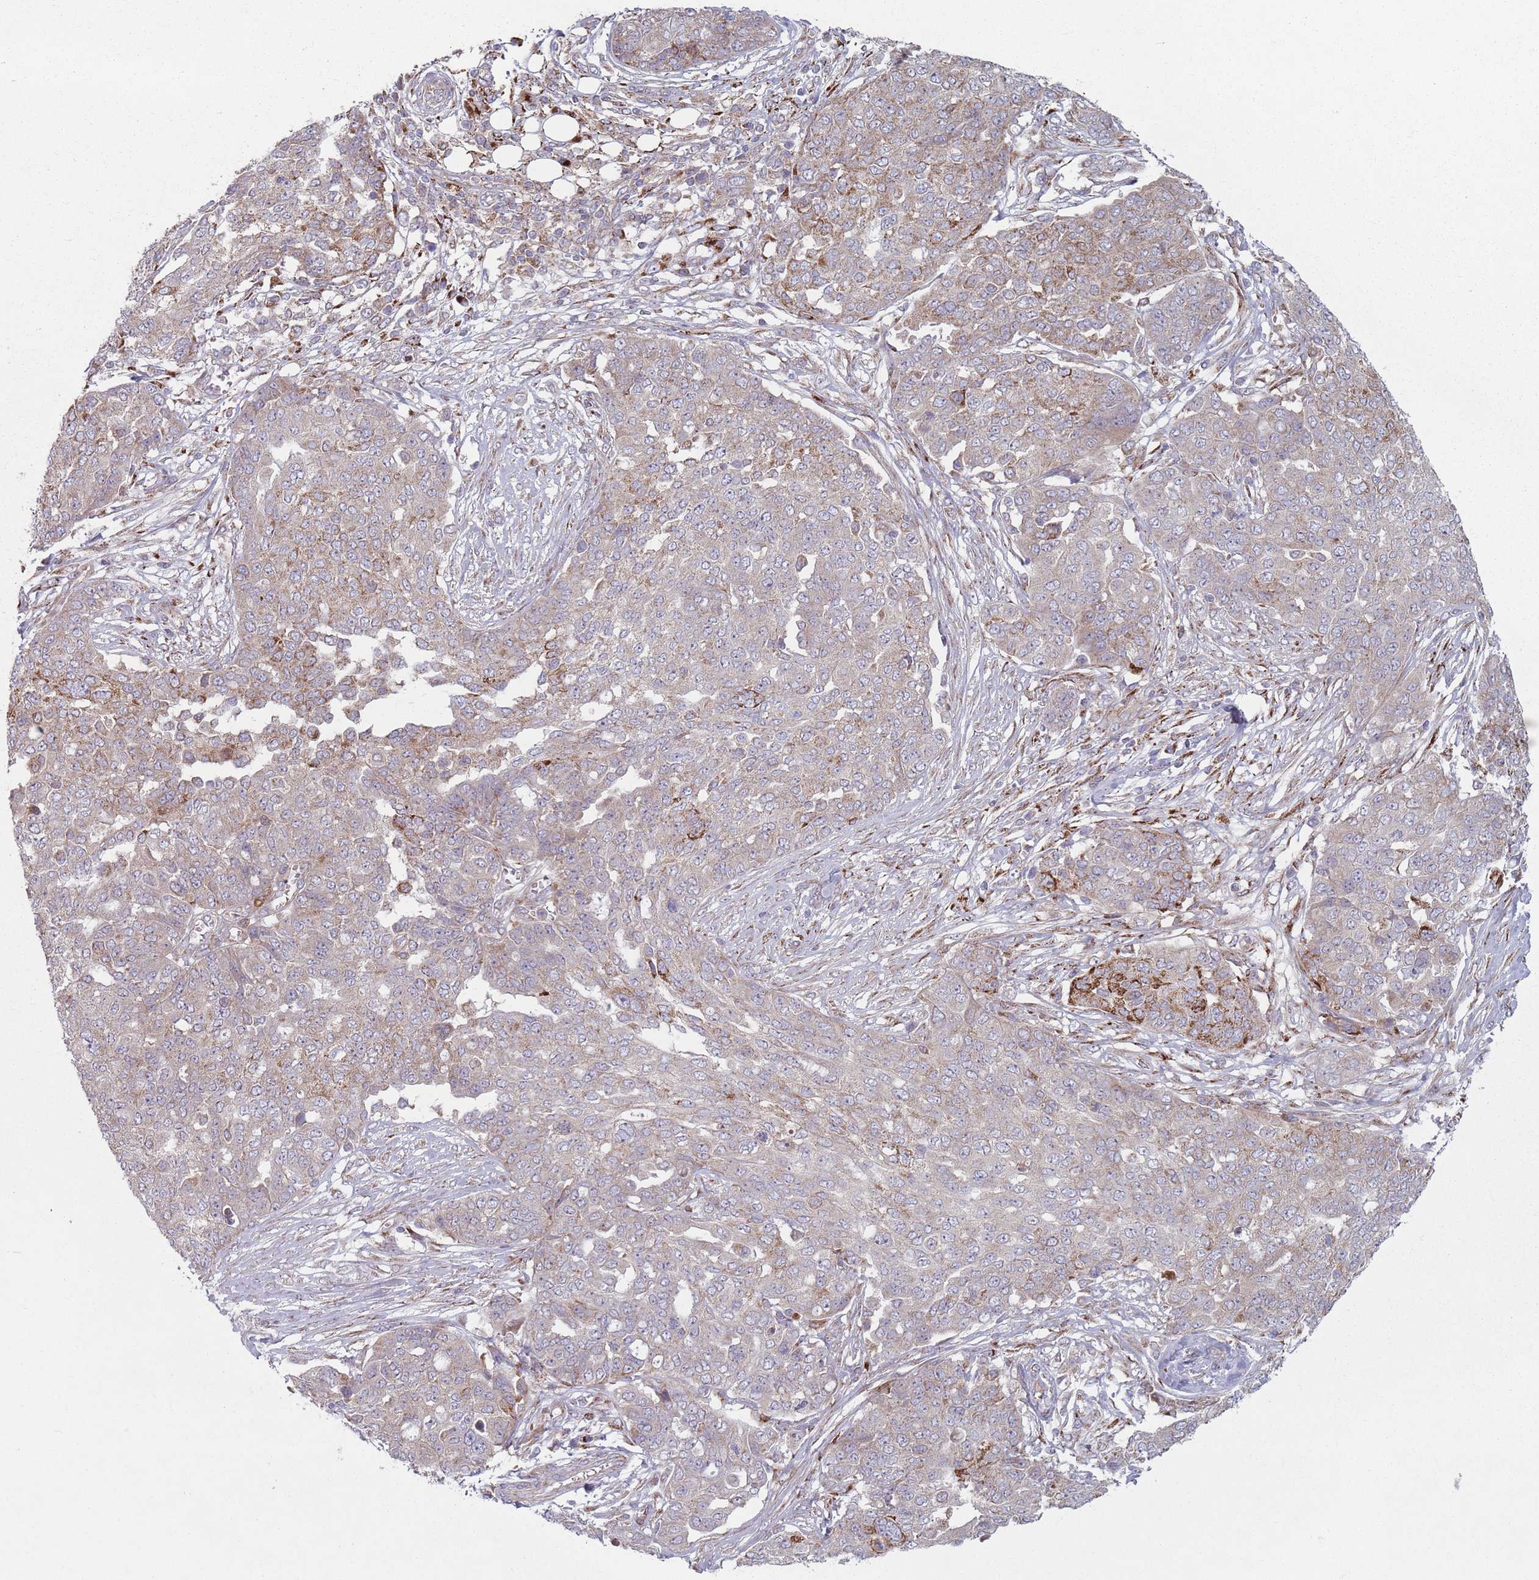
{"staining": {"intensity": "weak", "quantity": "25%-75%", "location": "cytoplasmic/membranous"}, "tissue": "ovarian cancer", "cell_type": "Tumor cells", "image_type": "cancer", "snomed": [{"axis": "morphology", "description": "Cystadenocarcinoma, serous, NOS"}, {"axis": "topography", "description": "Soft tissue"}, {"axis": "topography", "description": "Ovary"}], "caption": "Immunohistochemical staining of ovarian cancer reveals weak cytoplasmic/membranous protein staining in approximately 25%-75% of tumor cells. (DAB = brown stain, brightfield microscopy at high magnification).", "gene": "OR10Q1", "patient": {"sex": "female", "age": 57}}